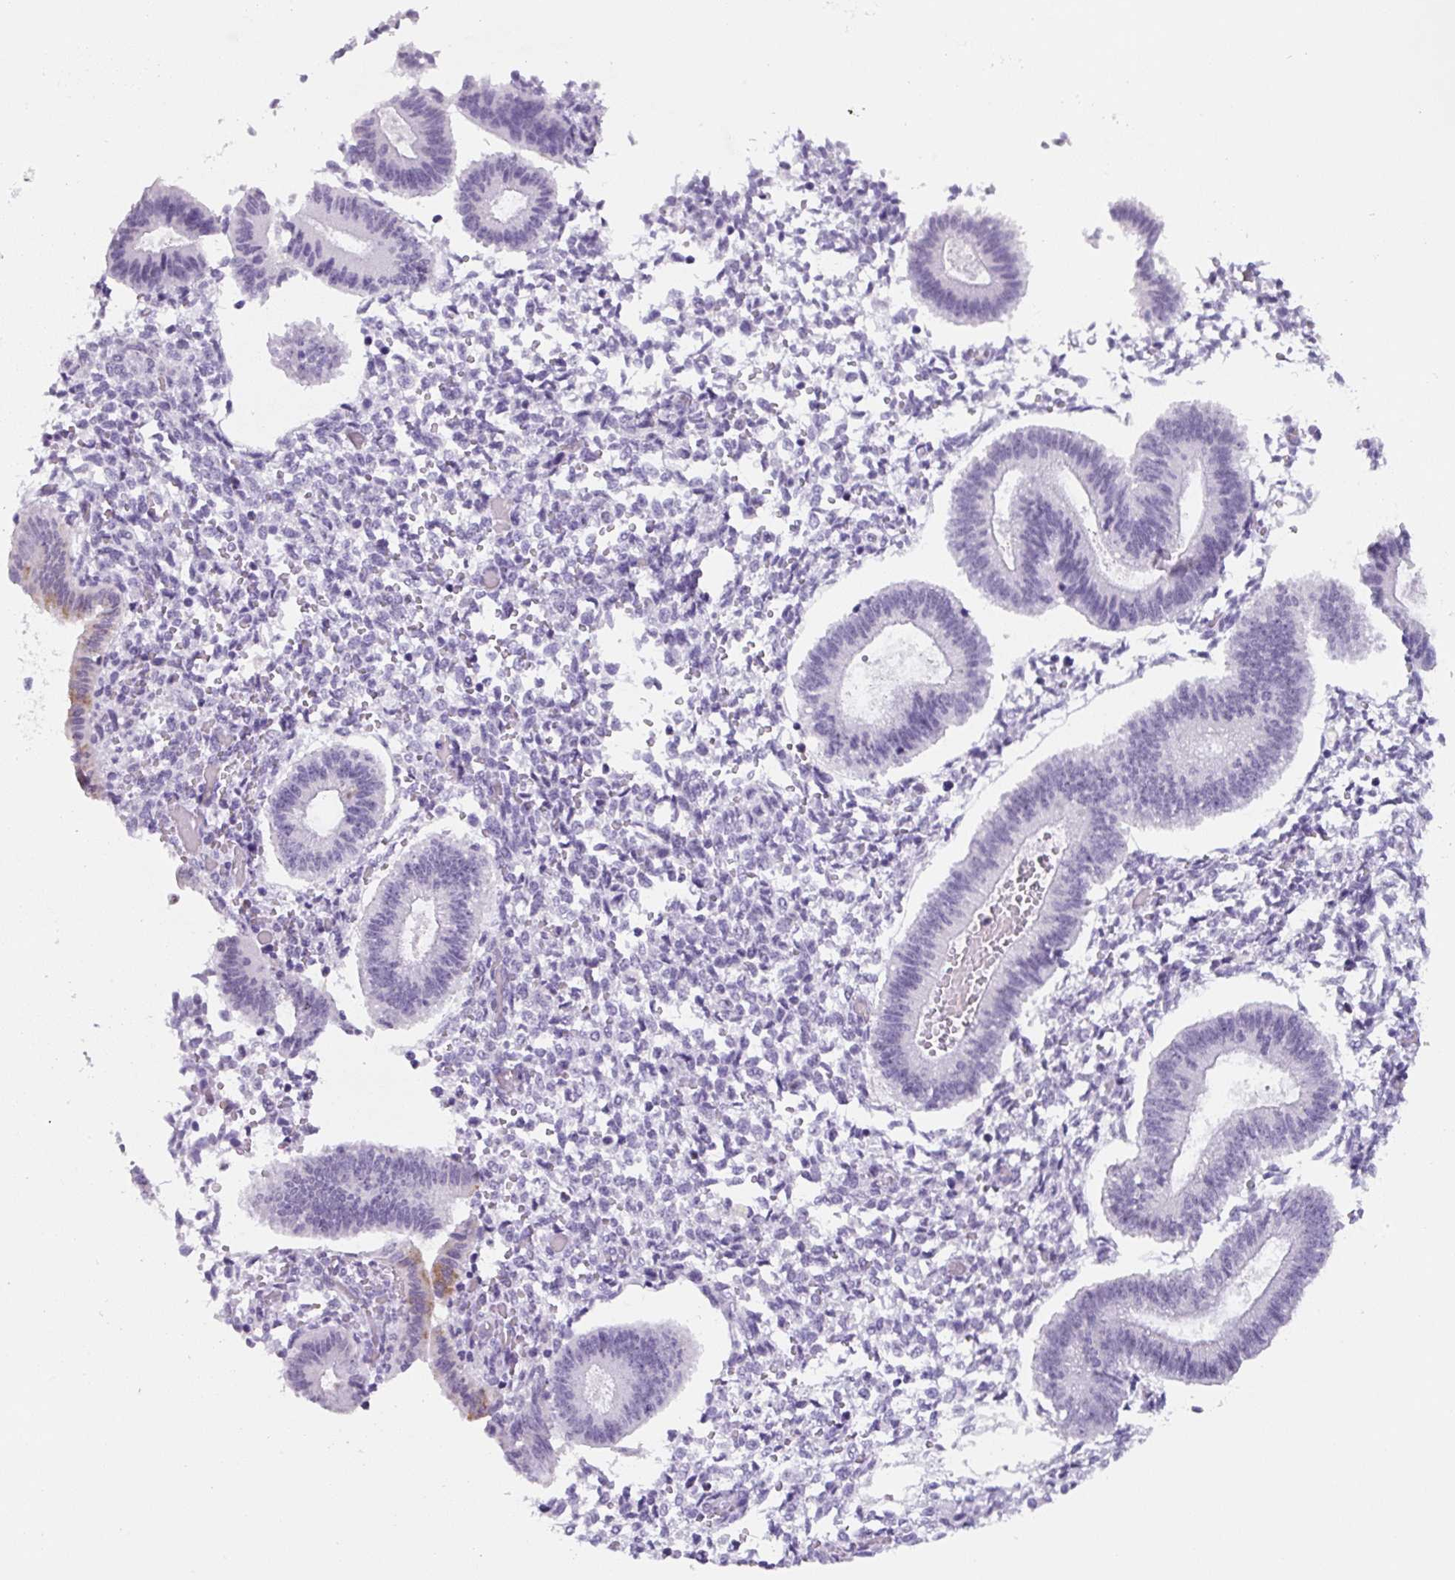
{"staining": {"intensity": "negative", "quantity": "none", "location": "none"}, "tissue": "endometrium", "cell_type": "Cells in endometrial stroma", "image_type": "normal", "snomed": [{"axis": "morphology", "description": "Normal tissue, NOS"}, {"axis": "topography", "description": "Endometrium"}], "caption": "Photomicrograph shows no significant protein positivity in cells in endometrial stroma of benign endometrium.", "gene": "TNFRSF8", "patient": {"sex": "female", "age": 25}}